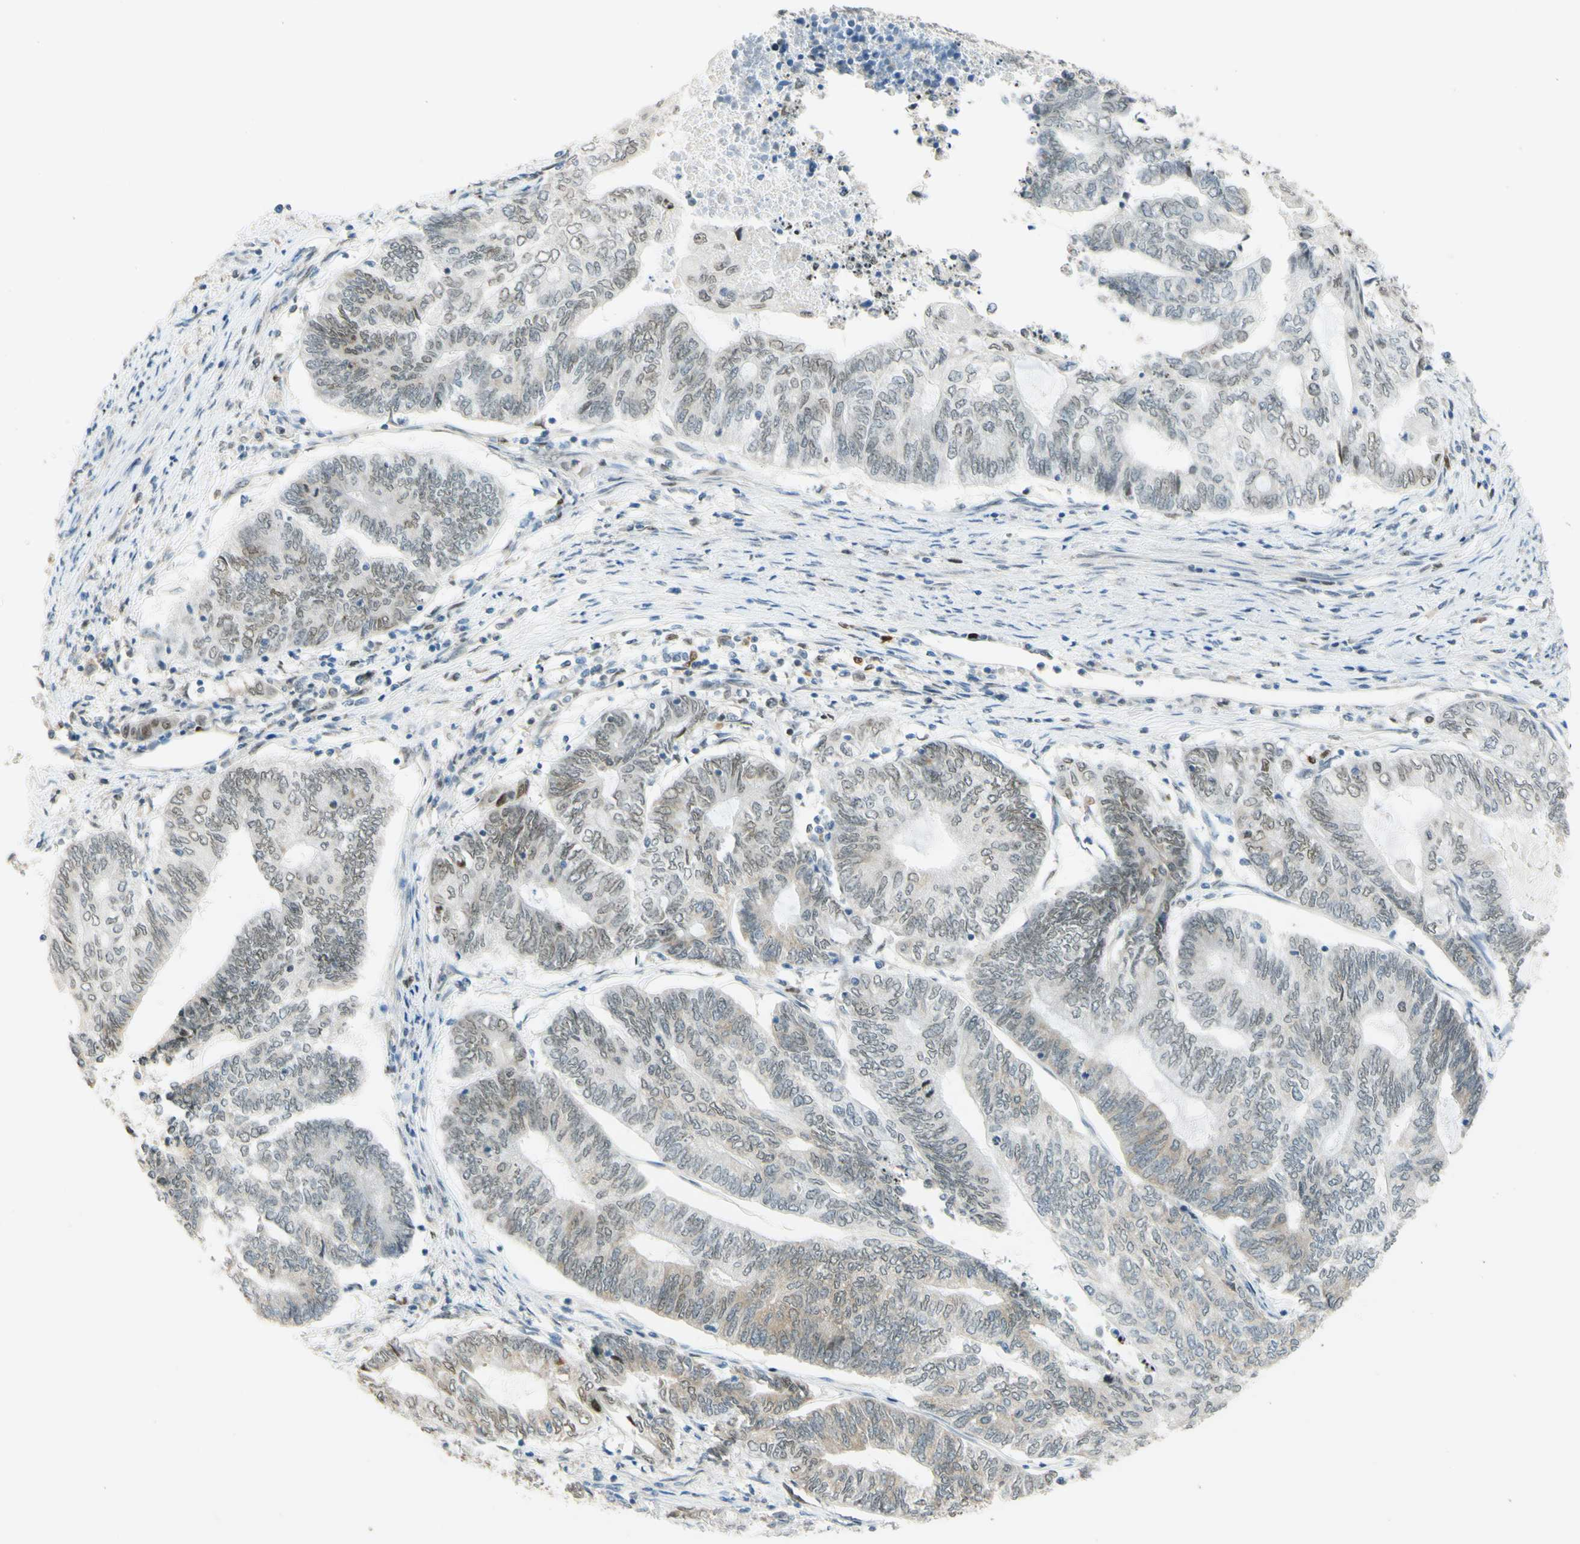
{"staining": {"intensity": "weak", "quantity": "25%-75%", "location": "nuclear"}, "tissue": "endometrial cancer", "cell_type": "Tumor cells", "image_type": "cancer", "snomed": [{"axis": "morphology", "description": "Adenocarcinoma, NOS"}, {"axis": "topography", "description": "Uterus"}, {"axis": "topography", "description": "Endometrium"}], "caption": "Human endometrial adenocarcinoma stained for a protein (brown) reveals weak nuclear positive staining in approximately 25%-75% of tumor cells.", "gene": "POLB", "patient": {"sex": "female", "age": 70}}